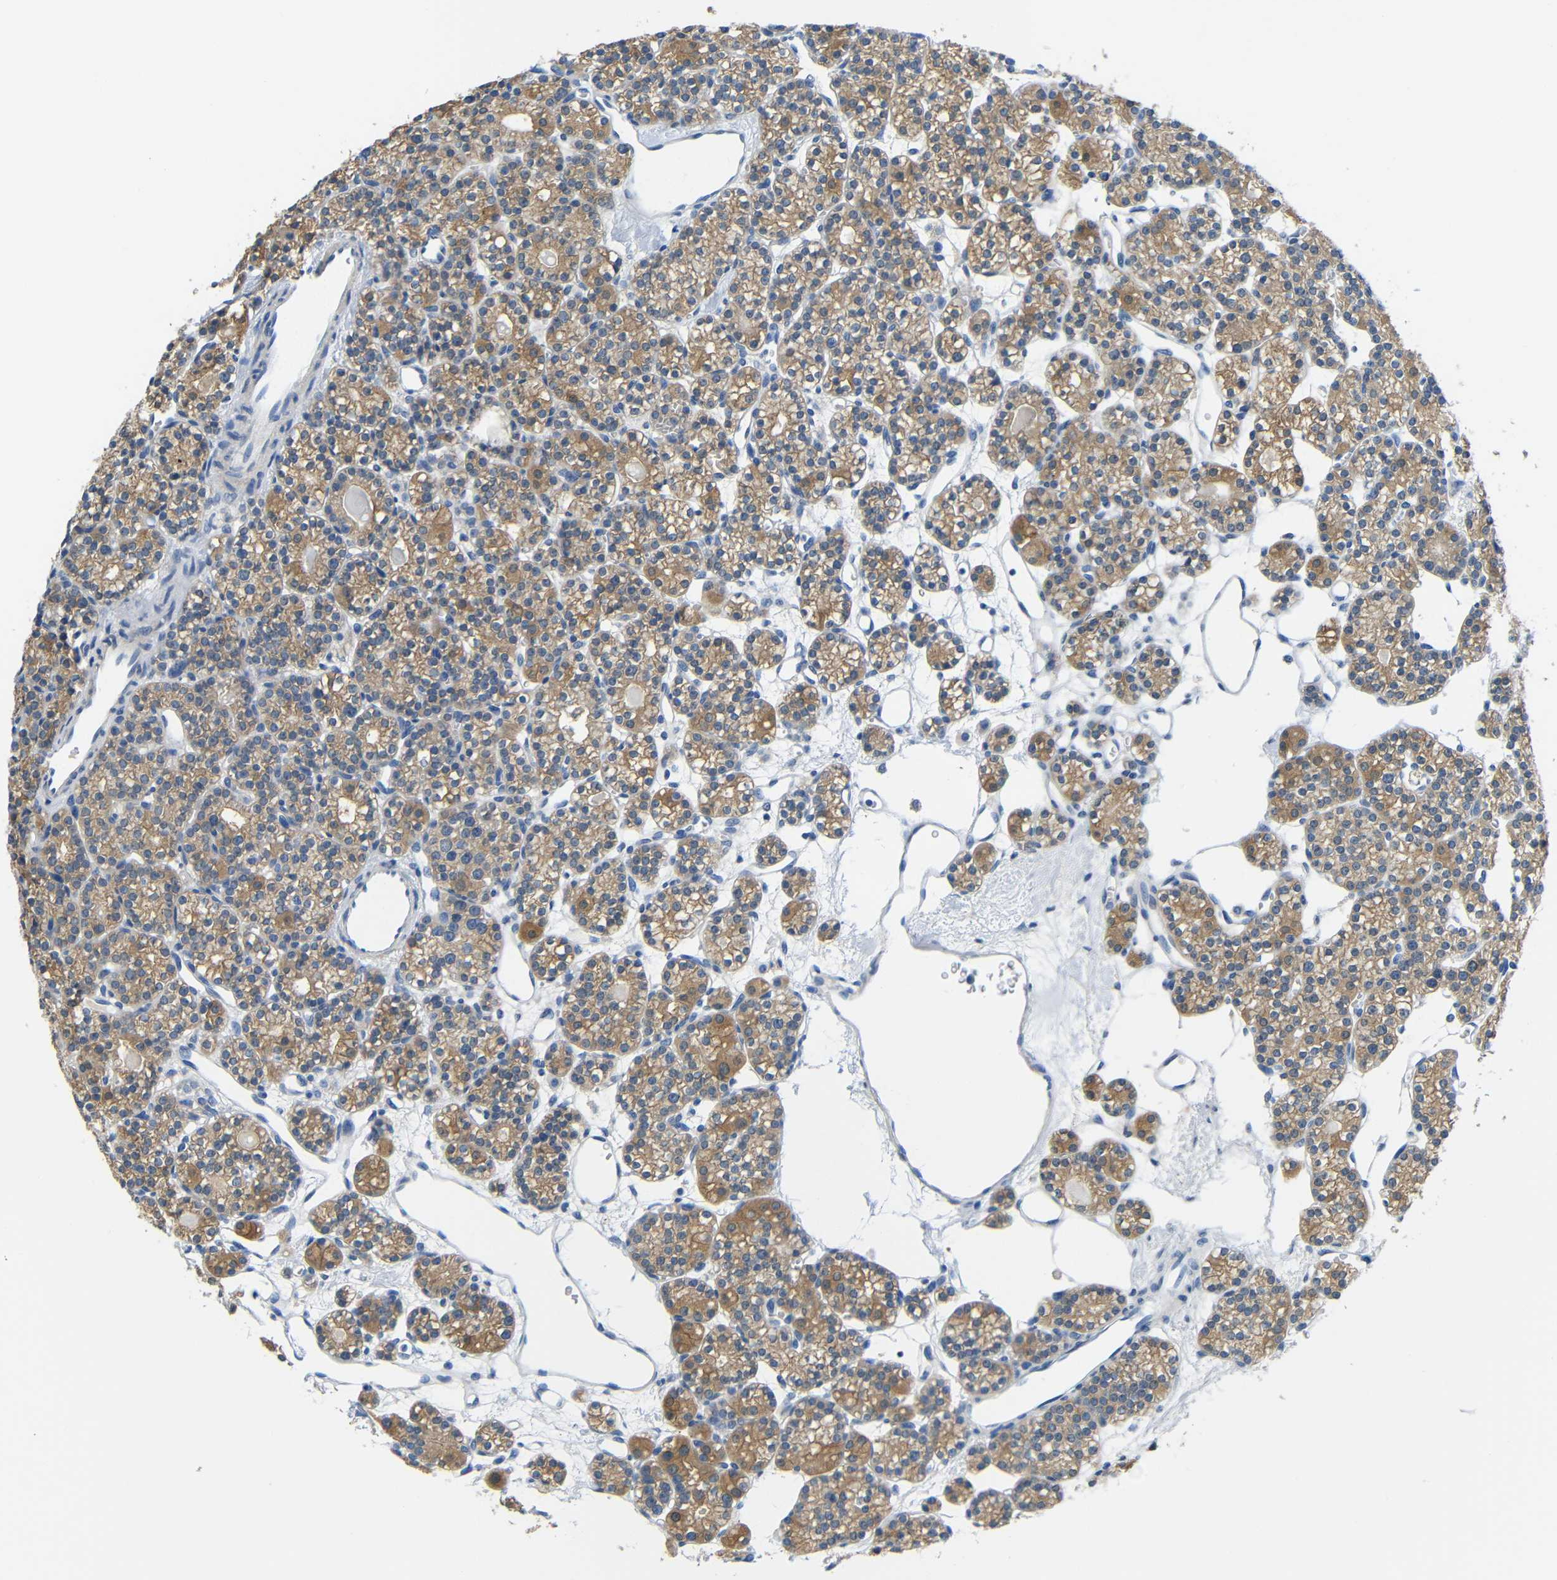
{"staining": {"intensity": "moderate", "quantity": ">75%", "location": "cytoplasmic/membranous"}, "tissue": "parathyroid gland", "cell_type": "Glandular cells", "image_type": "normal", "snomed": [{"axis": "morphology", "description": "Normal tissue, NOS"}, {"axis": "topography", "description": "Parathyroid gland"}], "caption": "Immunohistochemistry (IHC) (DAB (3,3'-diaminobenzidine)) staining of unremarkable human parathyroid gland reveals moderate cytoplasmic/membranous protein expression in approximately >75% of glandular cells. The staining is performed using DAB (3,3'-diaminobenzidine) brown chromogen to label protein expression. The nuclei are counter-stained blue using hematoxylin.", "gene": "NEGR1", "patient": {"sex": "female", "age": 64}}